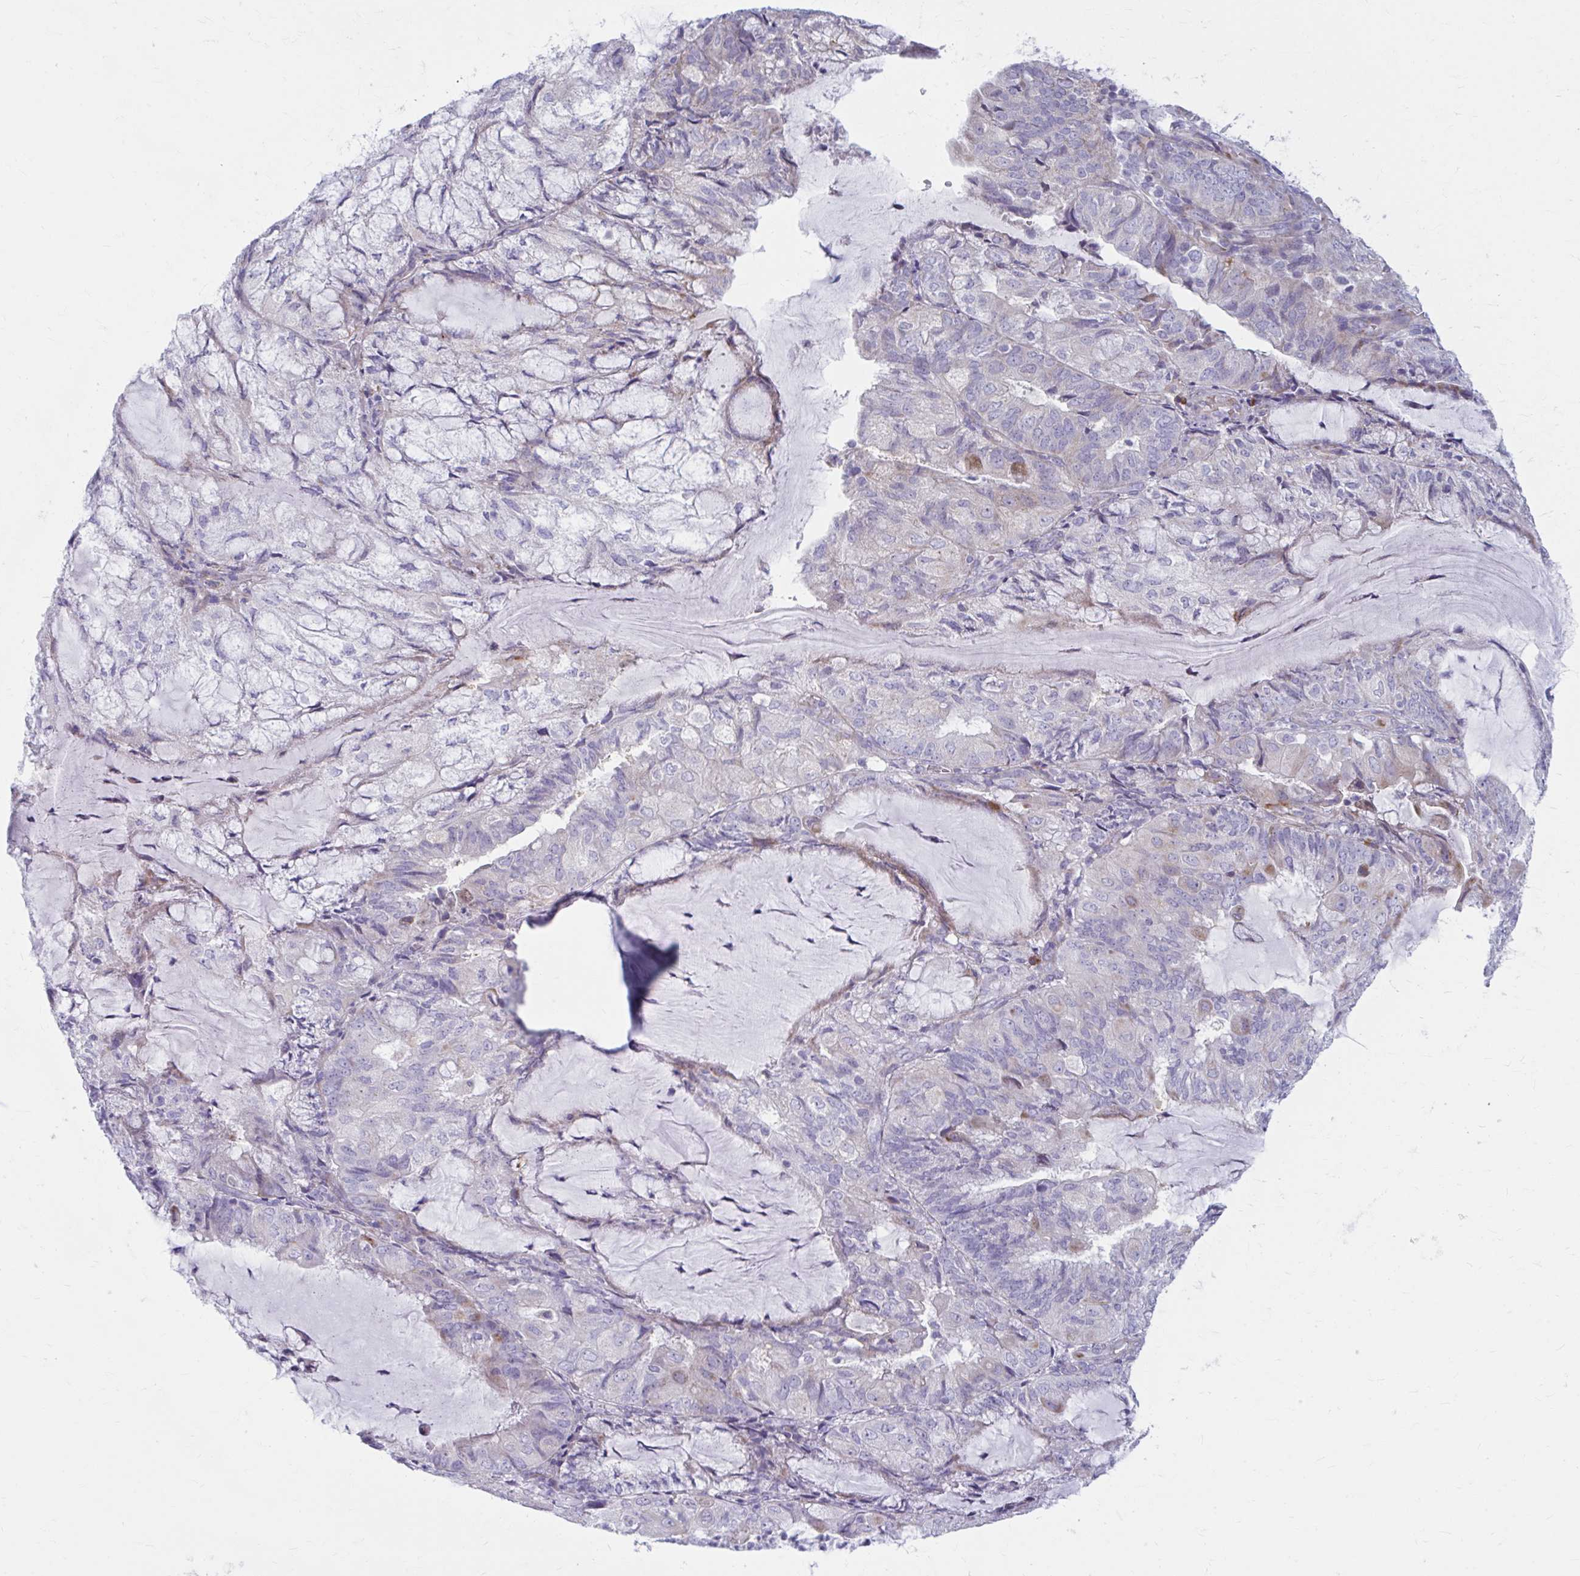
{"staining": {"intensity": "negative", "quantity": "none", "location": "none"}, "tissue": "endometrial cancer", "cell_type": "Tumor cells", "image_type": "cancer", "snomed": [{"axis": "morphology", "description": "Adenocarcinoma, NOS"}, {"axis": "topography", "description": "Endometrium"}], "caption": "Photomicrograph shows no significant protein expression in tumor cells of endometrial cancer. Nuclei are stained in blue.", "gene": "MSMO1", "patient": {"sex": "female", "age": 81}}